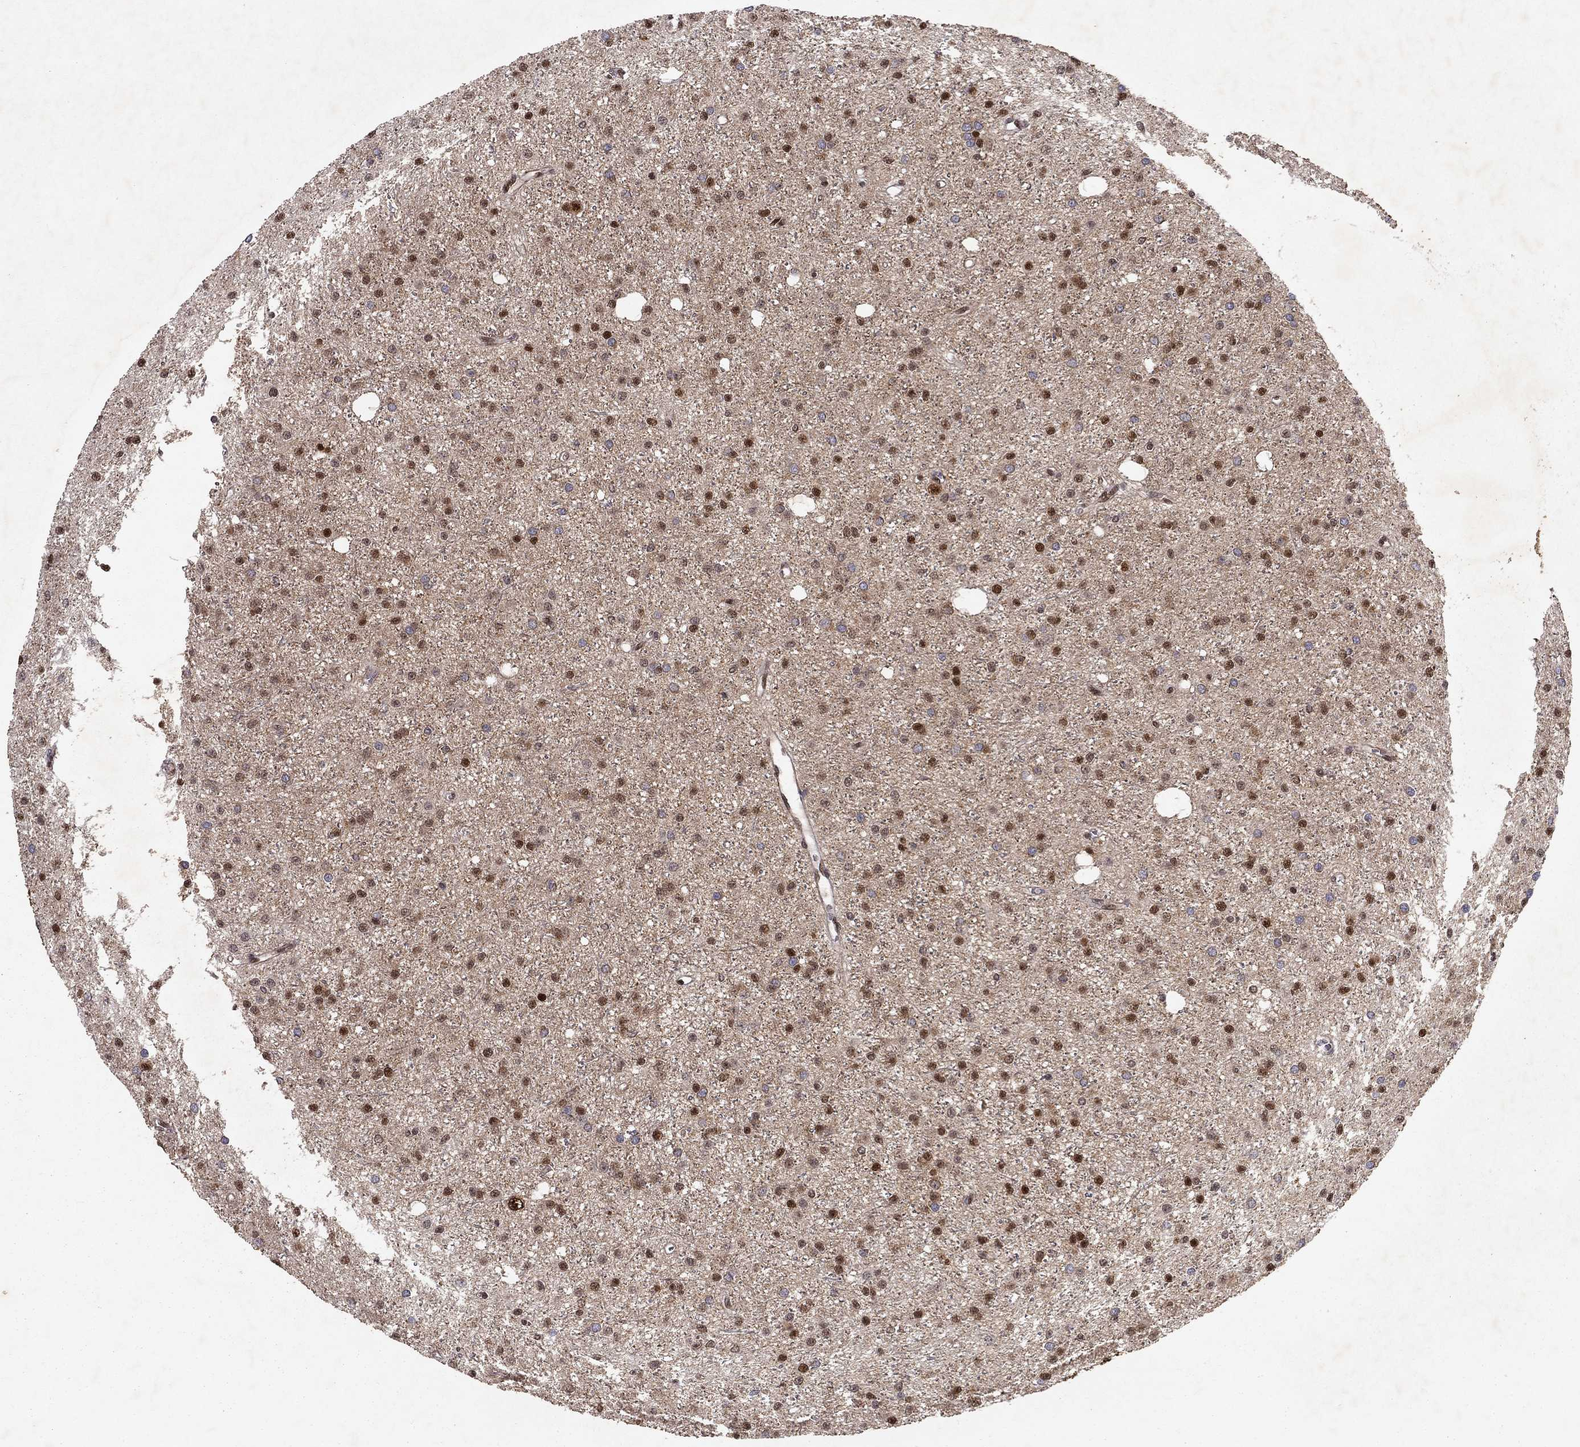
{"staining": {"intensity": "moderate", "quantity": "25%-75%", "location": "nuclear"}, "tissue": "glioma", "cell_type": "Tumor cells", "image_type": "cancer", "snomed": [{"axis": "morphology", "description": "Glioma, malignant, Low grade"}, {"axis": "topography", "description": "Brain"}], "caption": "Immunohistochemistry micrograph of neoplastic tissue: glioma stained using immunohistochemistry reveals medium levels of moderate protein expression localized specifically in the nuclear of tumor cells, appearing as a nuclear brown color.", "gene": "CRTC1", "patient": {"sex": "male", "age": 27}}